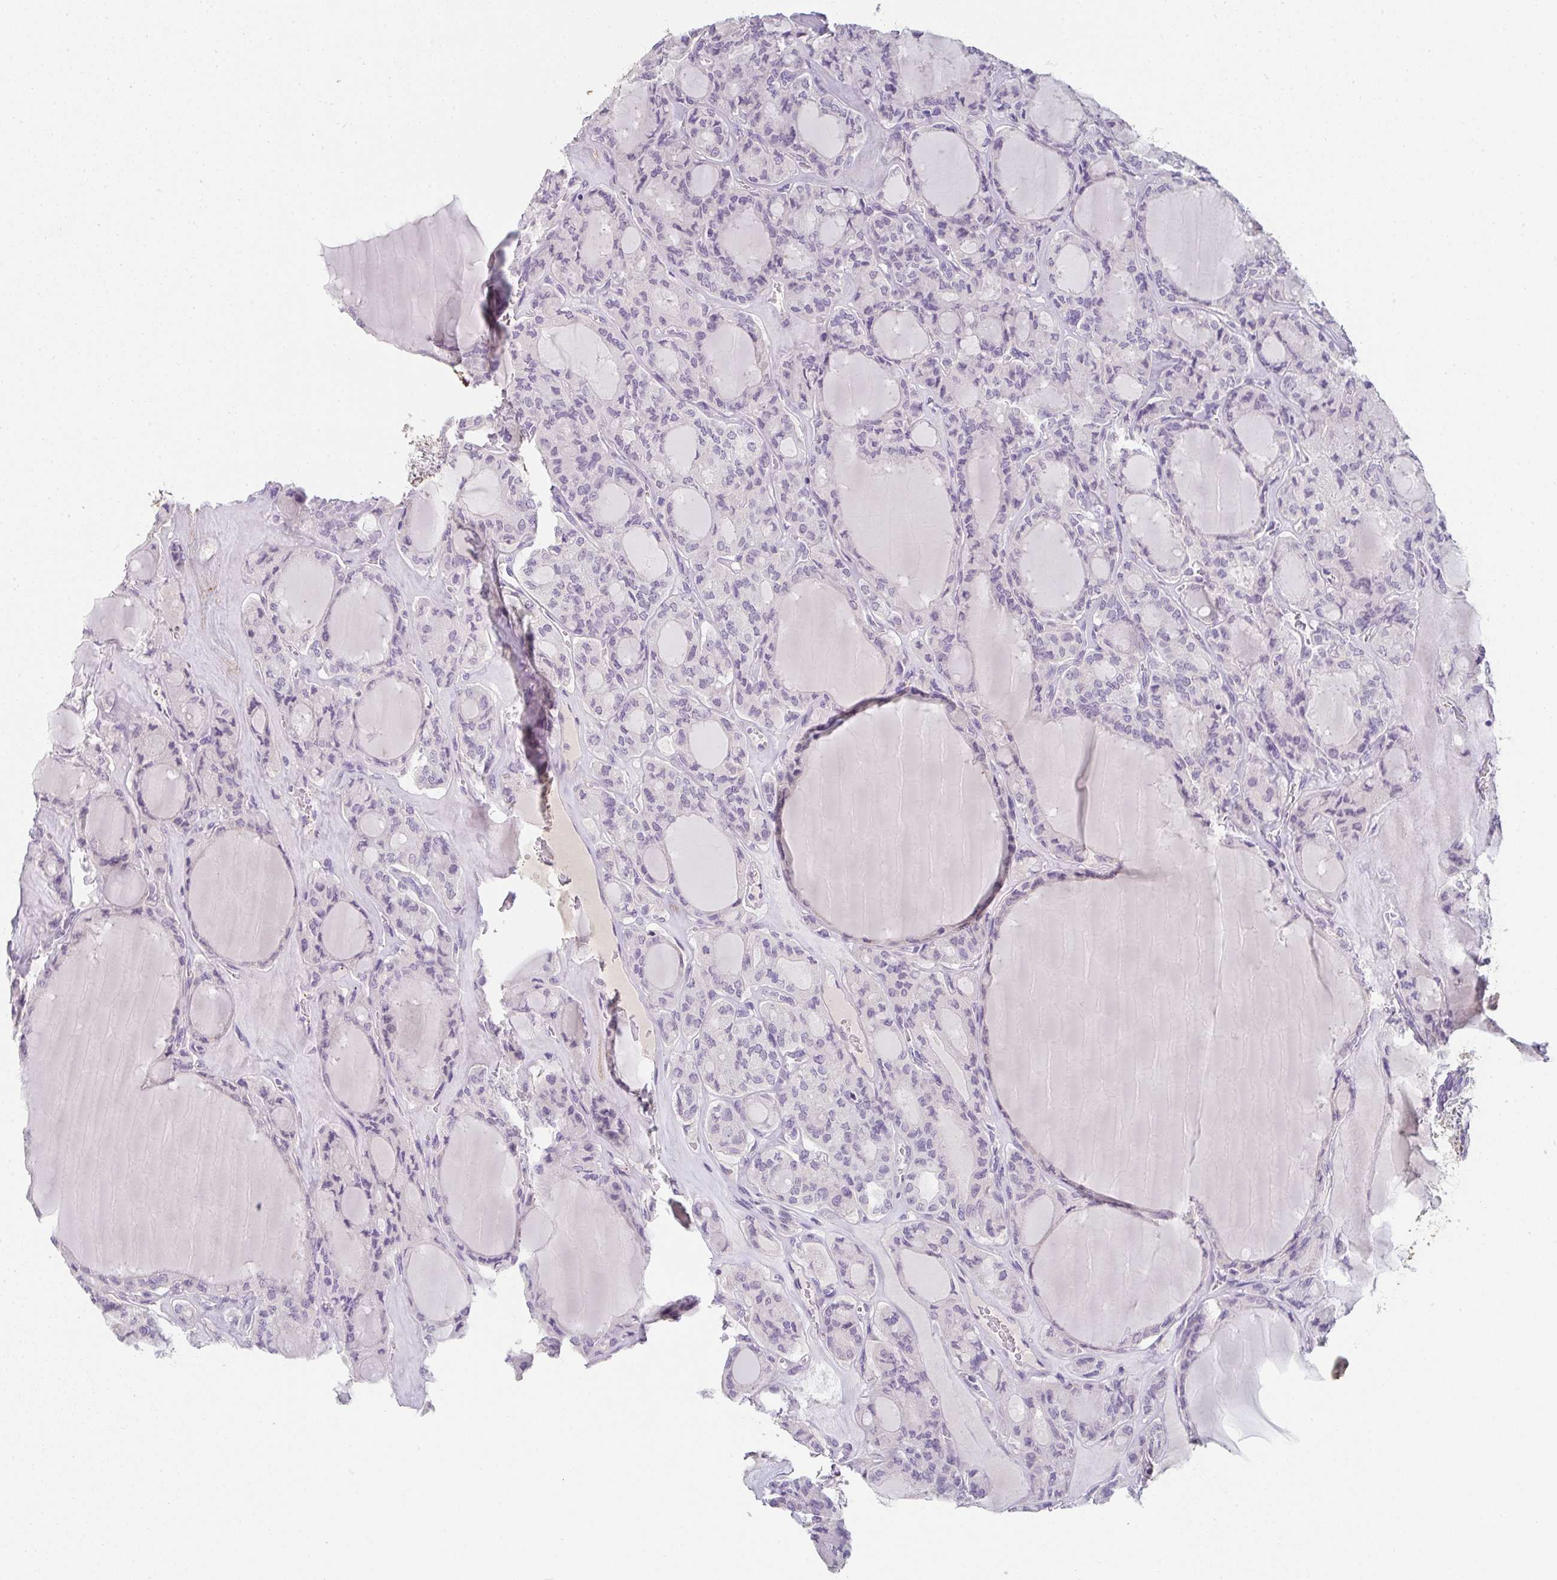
{"staining": {"intensity": "negative", "quantity": "none", "location": "none"}, "tissue": "thyroid cancer", "cell_type": "Tumor cells", "image_type": "cancer", "snomed": [{"axis": "morphology", "description": "Follicular adenoma carcinoma, NOS"}, {"axis": "topography", "description": "Thyroid gland"}], "caption": "Photomicrograph shows no significant protein expression in tumor cells of thyroid follicular adenoma carcinoma. (DAB immunohistochemistry (IHC), high magnification).", "gene": "C1QTNF8", "patient": {"sex": "female", "age": 63}}